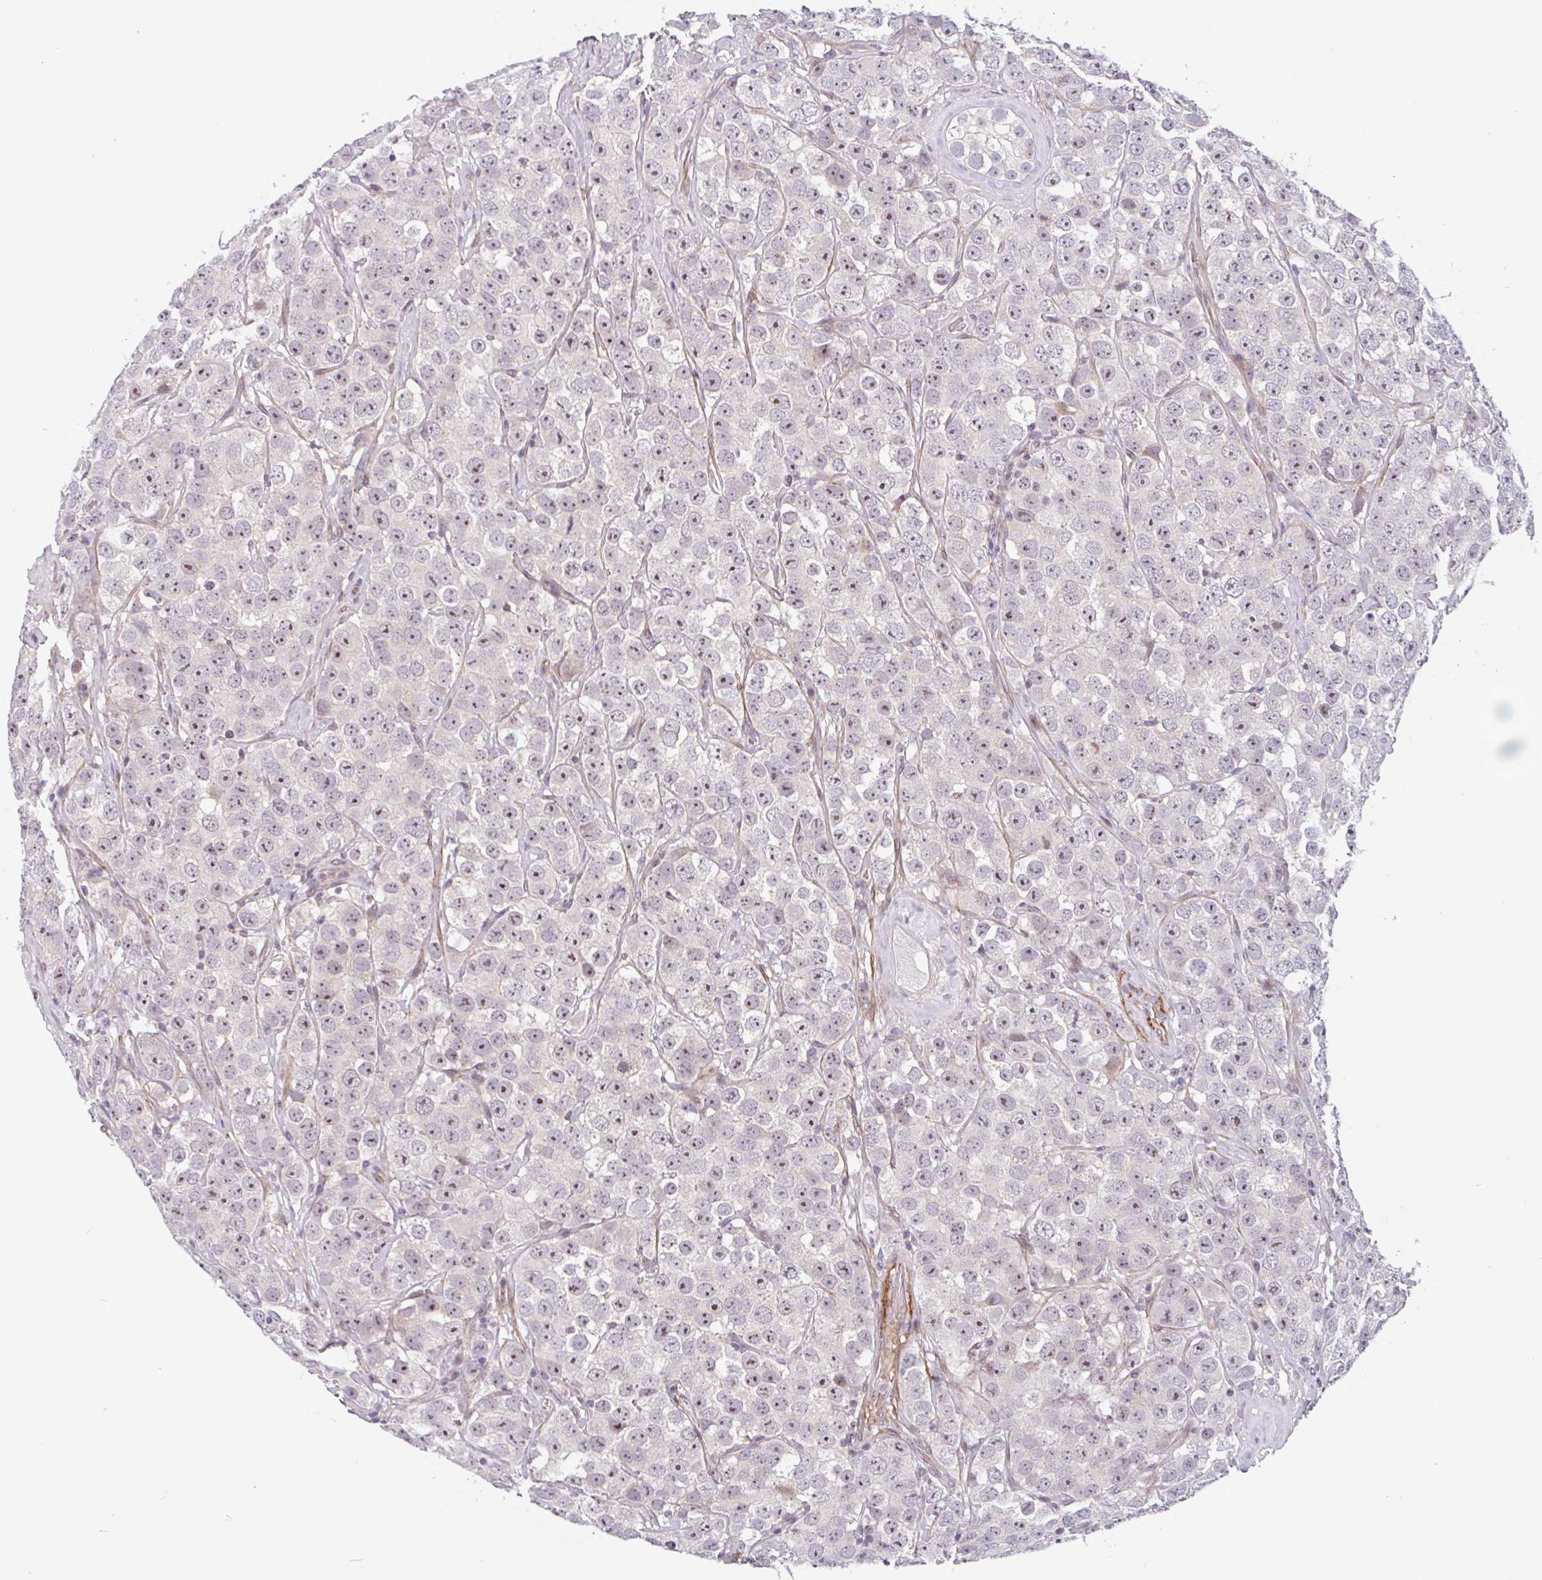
{"staining": {"intensity": "moderate", "quantity": "<25%", "location": "nuclear"}, "tissue": "testis cancer", "cell_type": "Tumor cells", "image_type": "cancer", "snomed": [{"axis": "morphology", "description": "Seminoma, NOS"}, {"axis": "topography", "description": "Testis"}], "caption": "IHC micrograph of testis seminoma stained for a protein (brown), which shows low levels of moderate nuclear positivity in approximately <25% of tumor cells.", "gene": "TMEM119", "patient": {"sex": "male", "age": 28}}